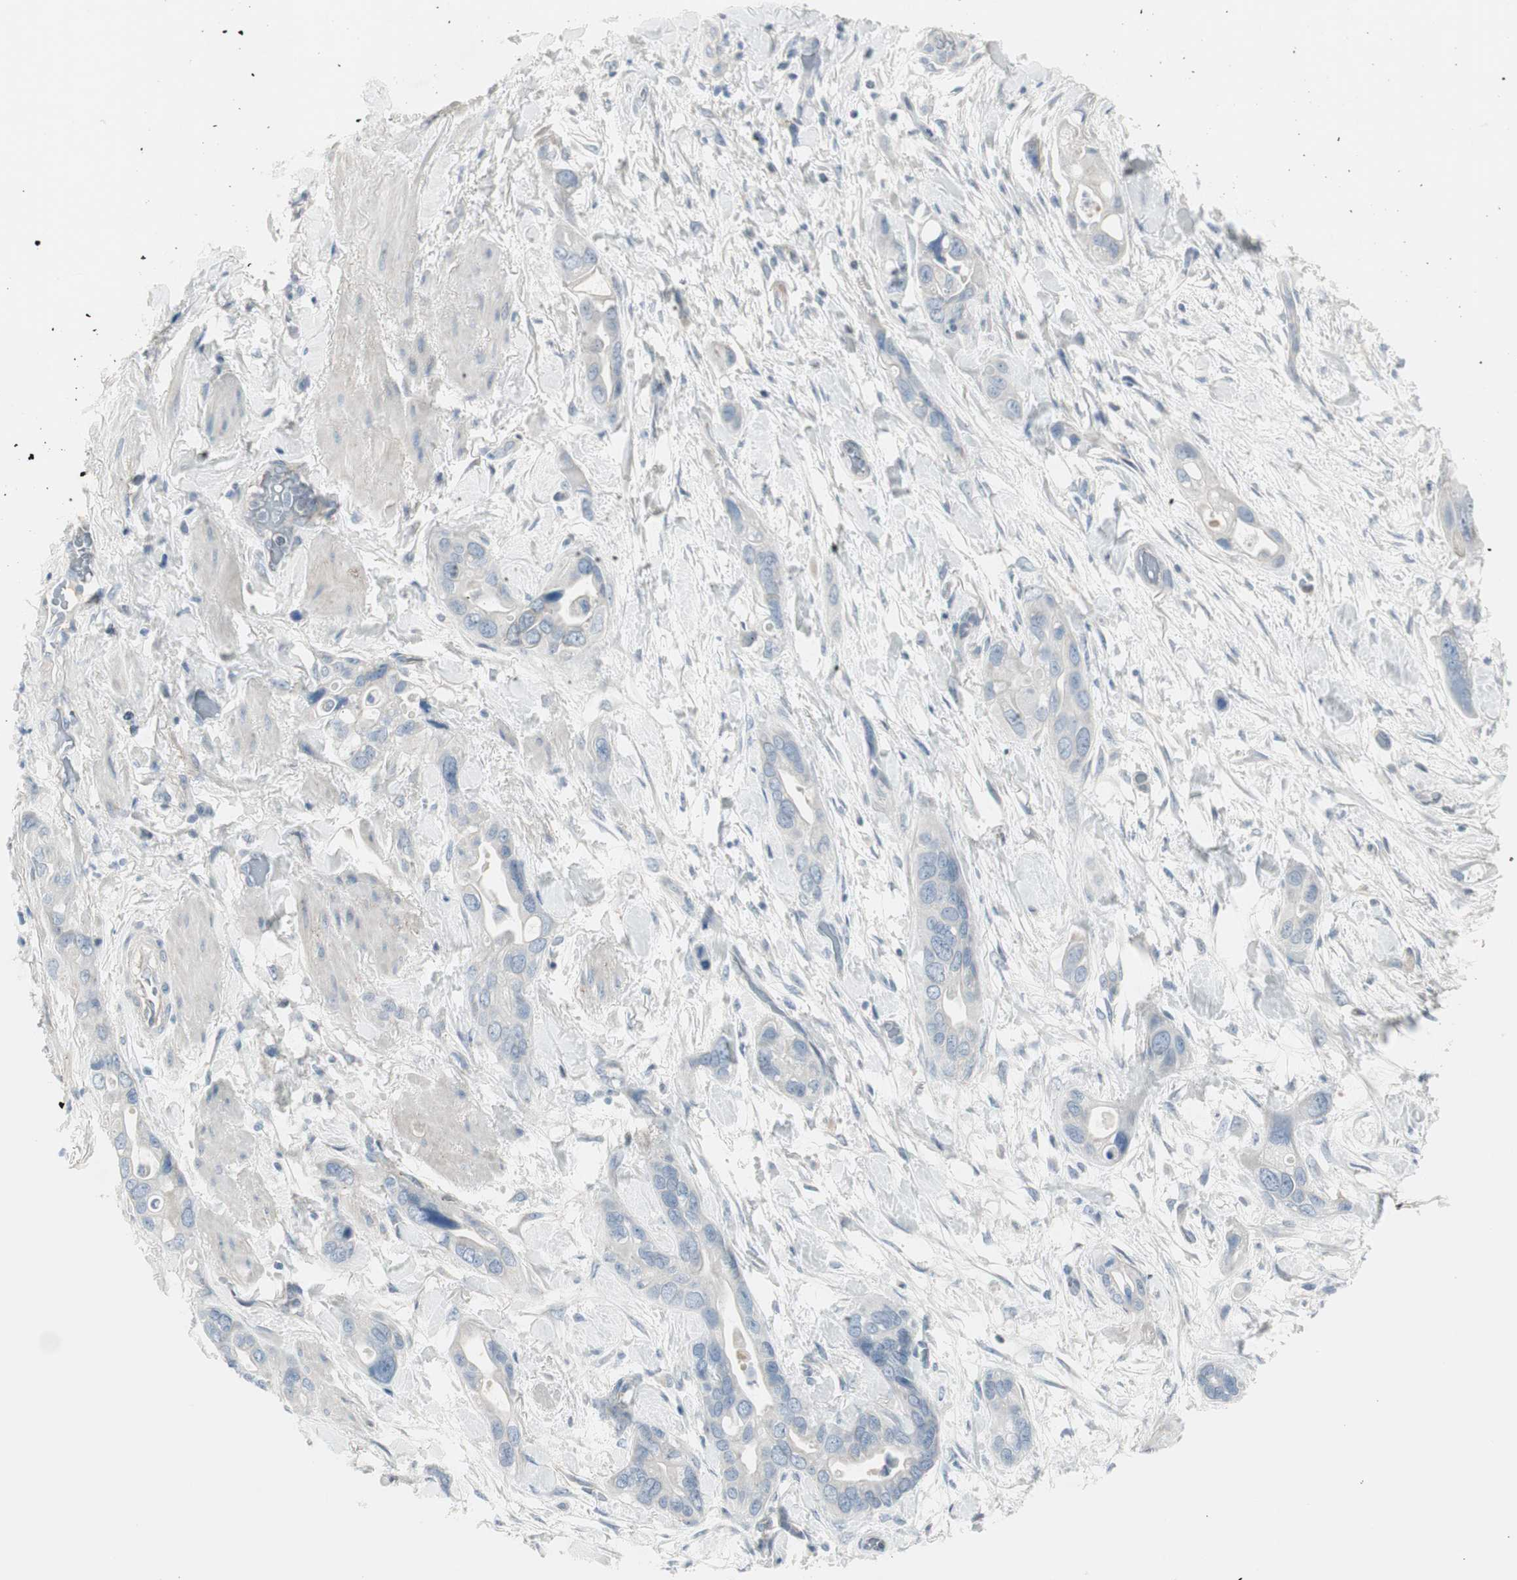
{"staining": {"intensity": "negative", "quantity": "none", "location": "none"}, "tissue": "pancreatic cancer", "cell_type": "Tumor cells", "image_type": "cancer", "snomed": [{"axis": "morphology", "description": "Adenocarcinoma, NOS"}, {"axis": "topography", "description": "Pancreas"}], "caption": "Immunohistochemistry photomicrograph of neoplastic tissue: pancreatic adenocarcinoma stained with DAB (3,3'-diaminobenzidine) demonstrates no significant protein positivity in tumor cells.", "gene": "CACNA2D1", "patient": {"sex": "female", "age": 77}}